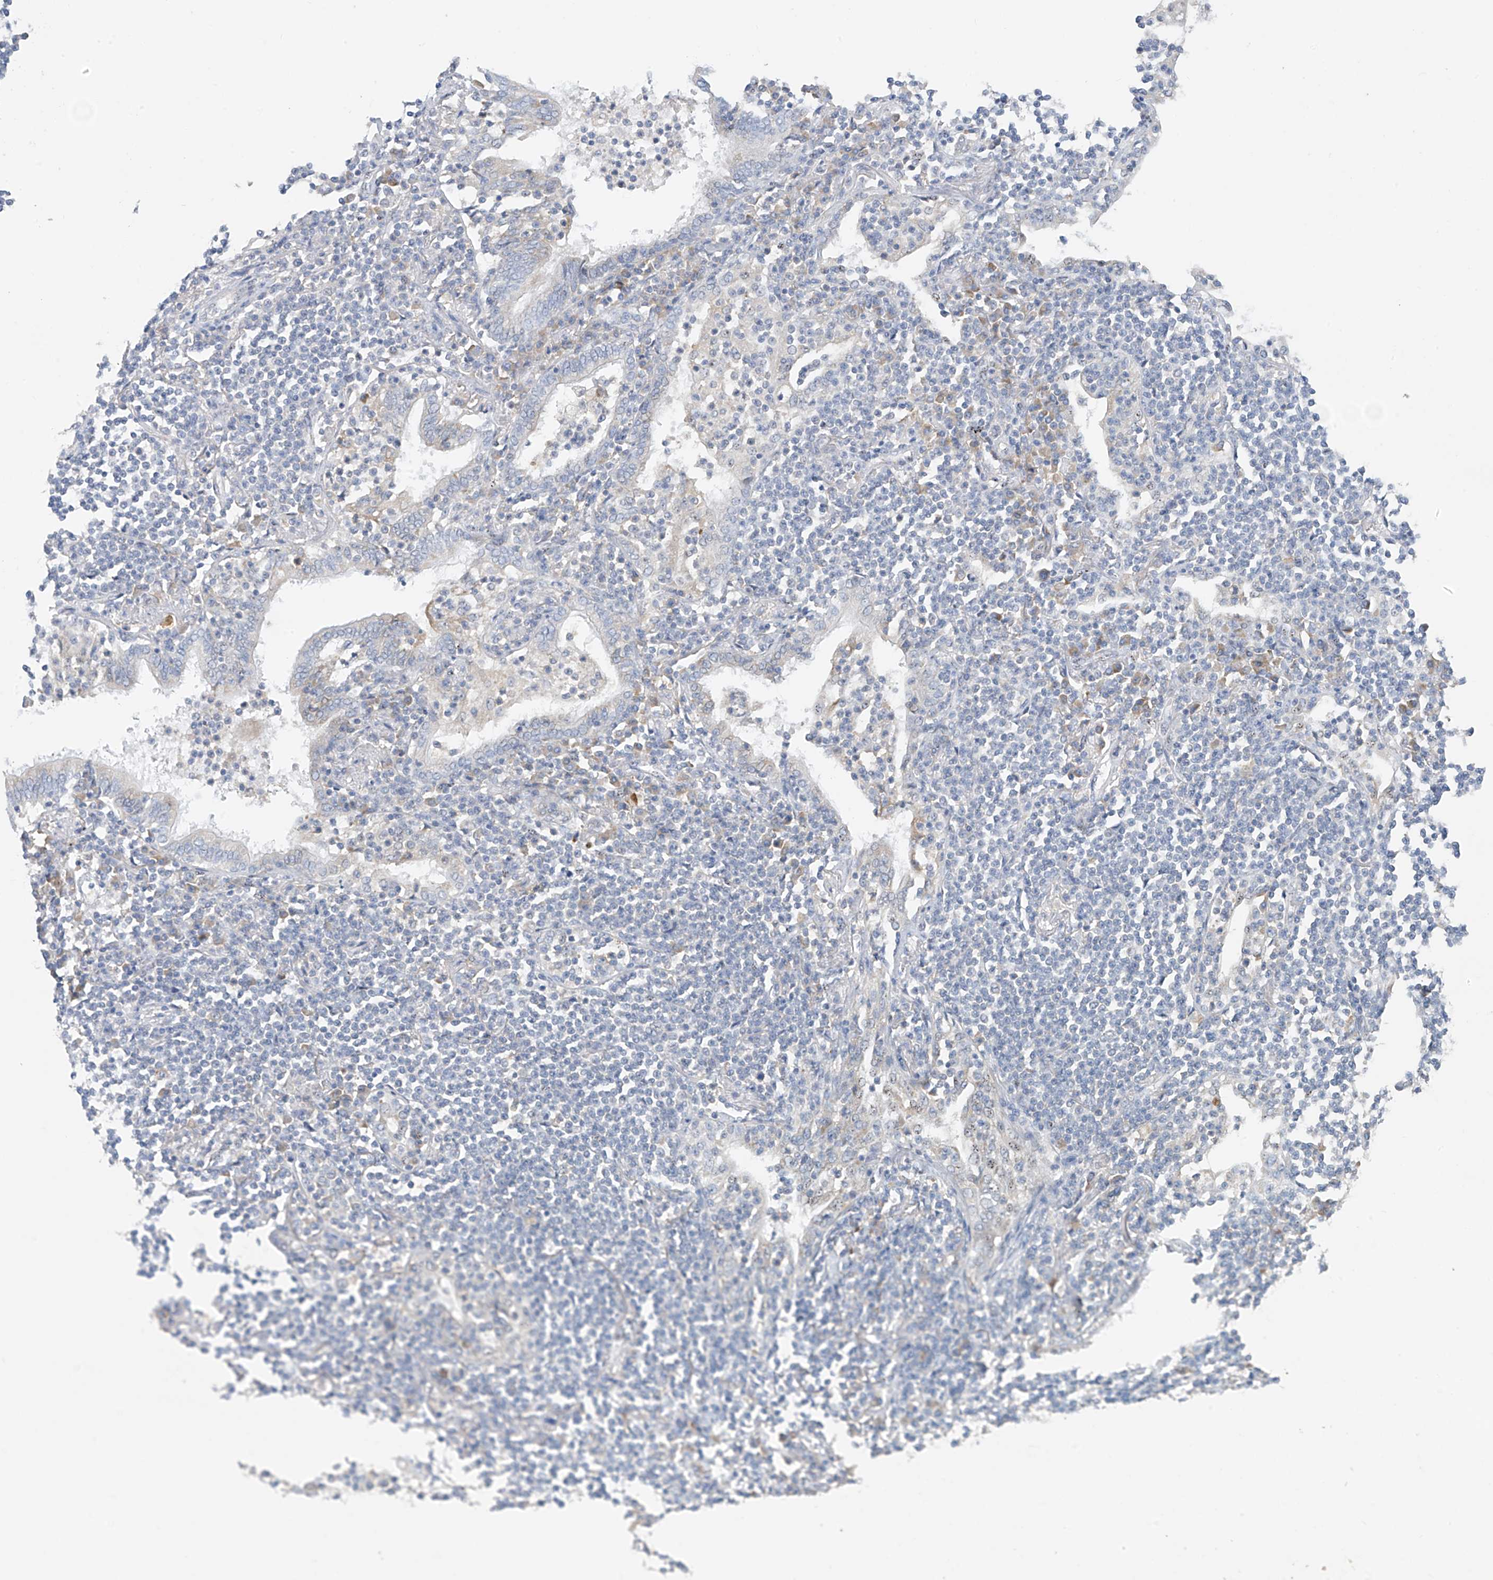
{"staining": {"intensity": "negative", "quantity": "none", "location": "none"}, "tissue": "lymphoma", "cell_type": "Tumor cells", "image_type": "cancer", "snomed": [{"axis": "morphology", "description": "Malignant lymphoma, non-Hodgkin's type, Low grade"}, {"axis": "topography", "description": "Lung"}], "caption": "IHC of human malignant lymphoma, non-Hodgkin's type (low-grade) reveals no expression in tumor cells.", "gene": "RPL4", "patient": {"sex": "female", "age": 71}}